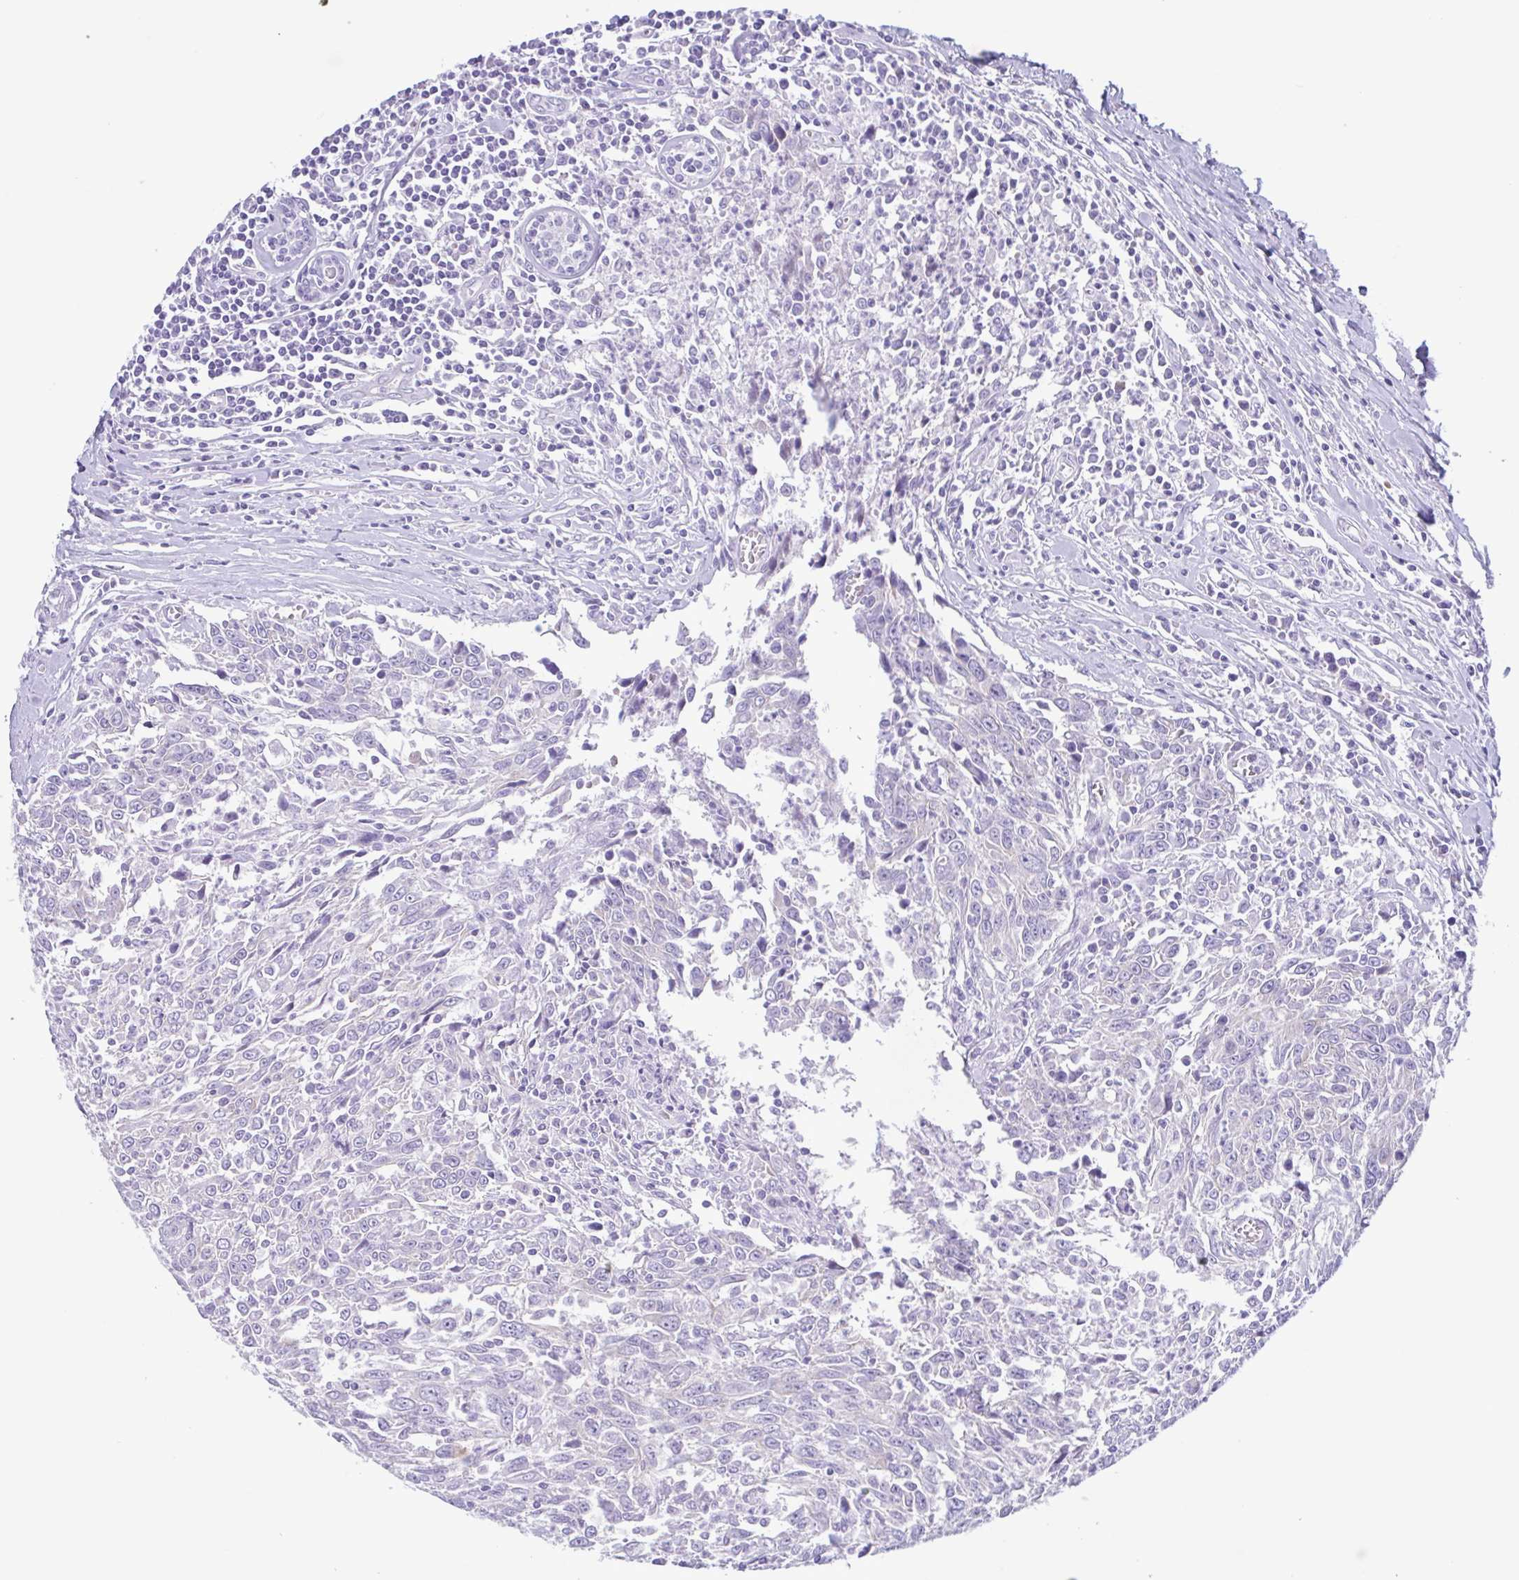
{"staining": {"intensity": "negative", "quantity": "none", "location": "none"}, "tissue": "breast cancer", "cell_type": "Tumor cells", "image_type": "cancer", "snomed": [{"axis": "morphology", "description": "Duct carcinoma"}, {"axis": "topography", "description": "Breast"}], "caption": "Breast intraductal carcinoma was stained to show a protein in brown. There is no significant staining in tumor cells. (Brightfield microscopy of DAB immunohistochemistry (IHC) at high magnification).", "gene": "INAFM1", "patient": {"sex": "female", "age": 50}}